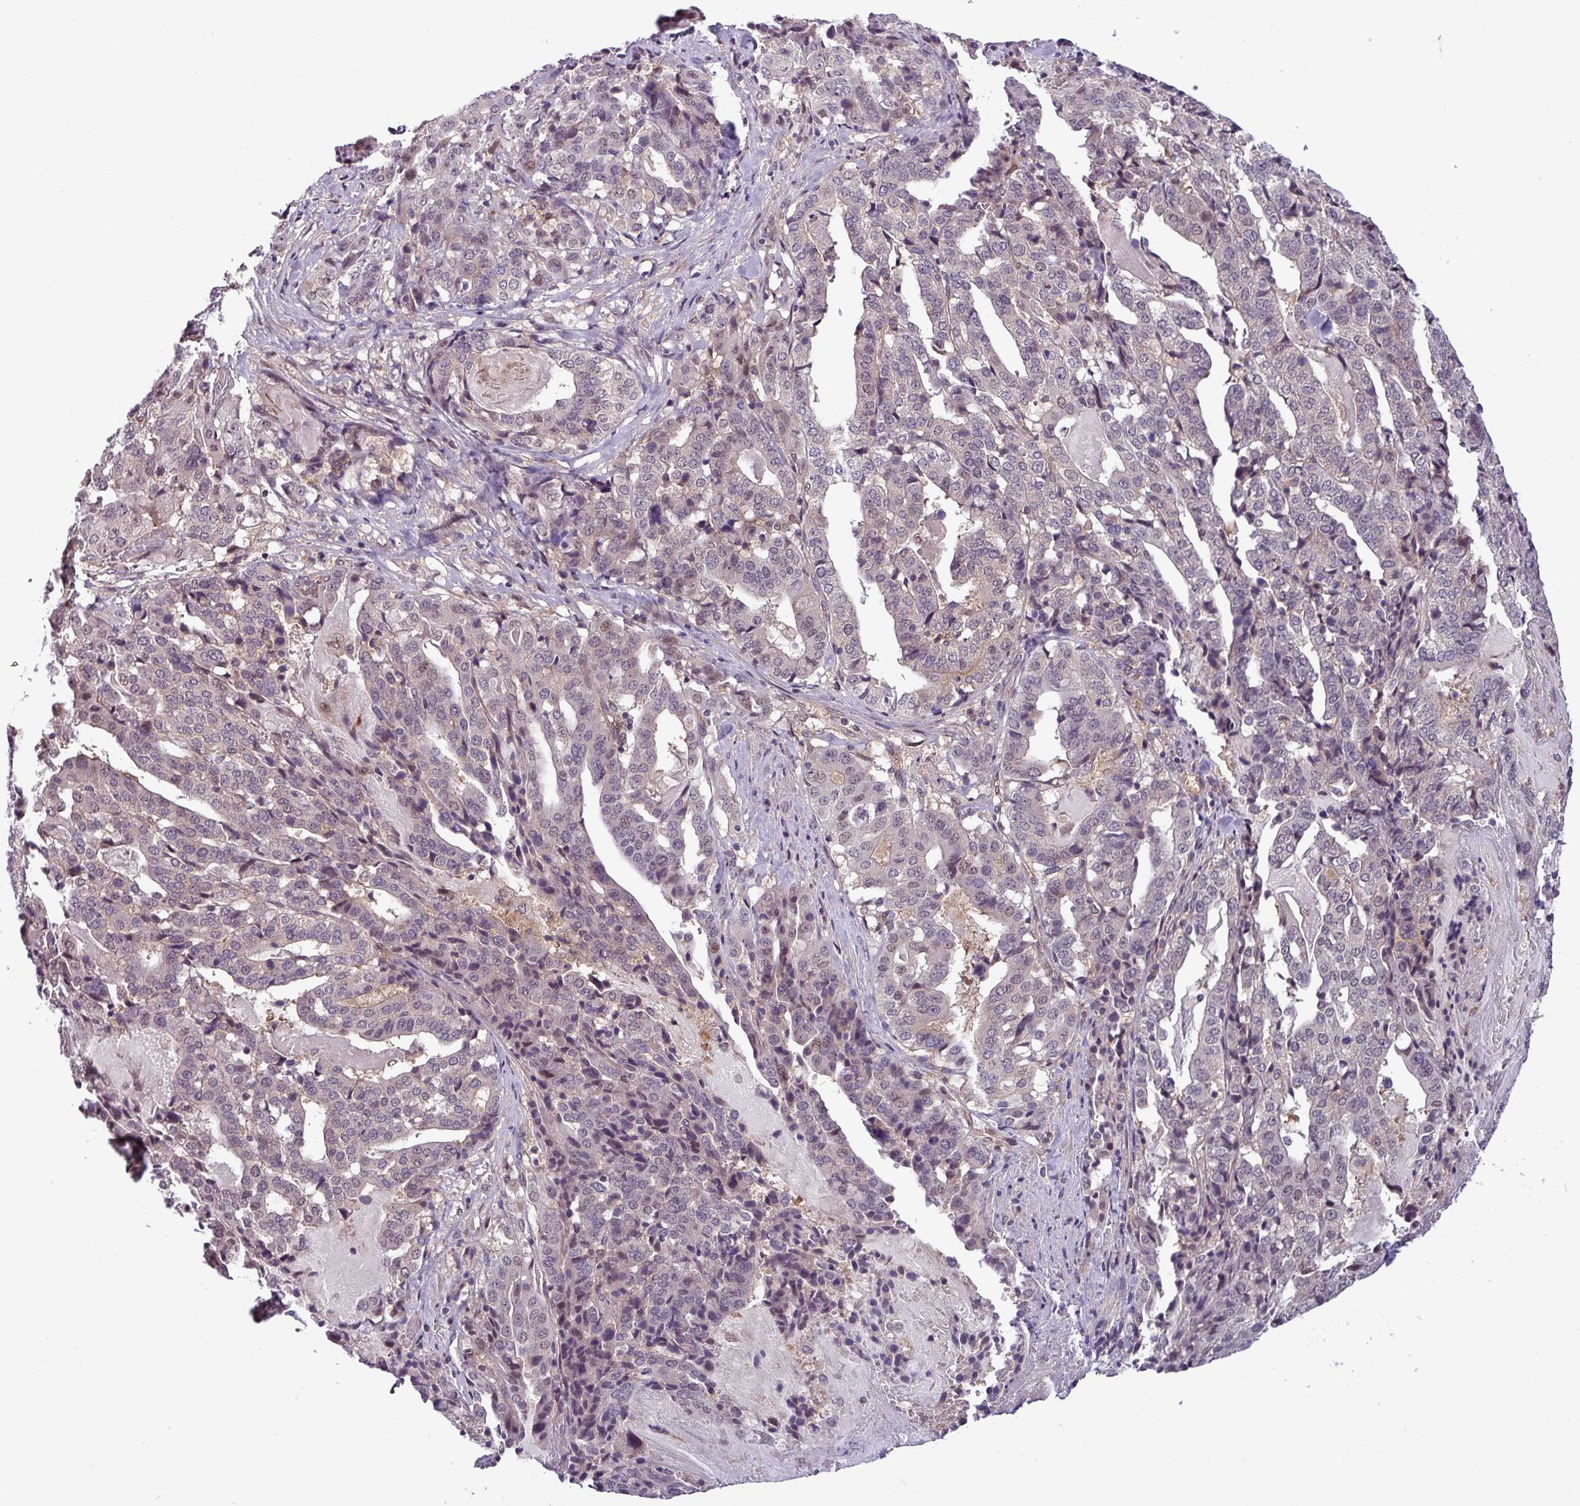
{"staining": {"intensity": "negative", "quantity": "none", "location": "none"}, "tissue": "stomach cancer", "cell_type": "Tumor cells", "image_type": "cancer", "snomed": [{"axis": "morphology", "description": "Adenocarcinoma, NOS"}, {"axis": "topography", "description": "Stomach"}], "caption": "An IHC image of adenocarcinoma (stomach) is shown. There is no staining in tumor cells of adenocarcinoma (stomach). The staining is performed using DAB (3,3'-diaminobenzidine) brown chromogen with nuclei counter-stained in using hematoxylin.", "gene": "NPFFR1", "patient": {"sex": "male", "age": 48}}